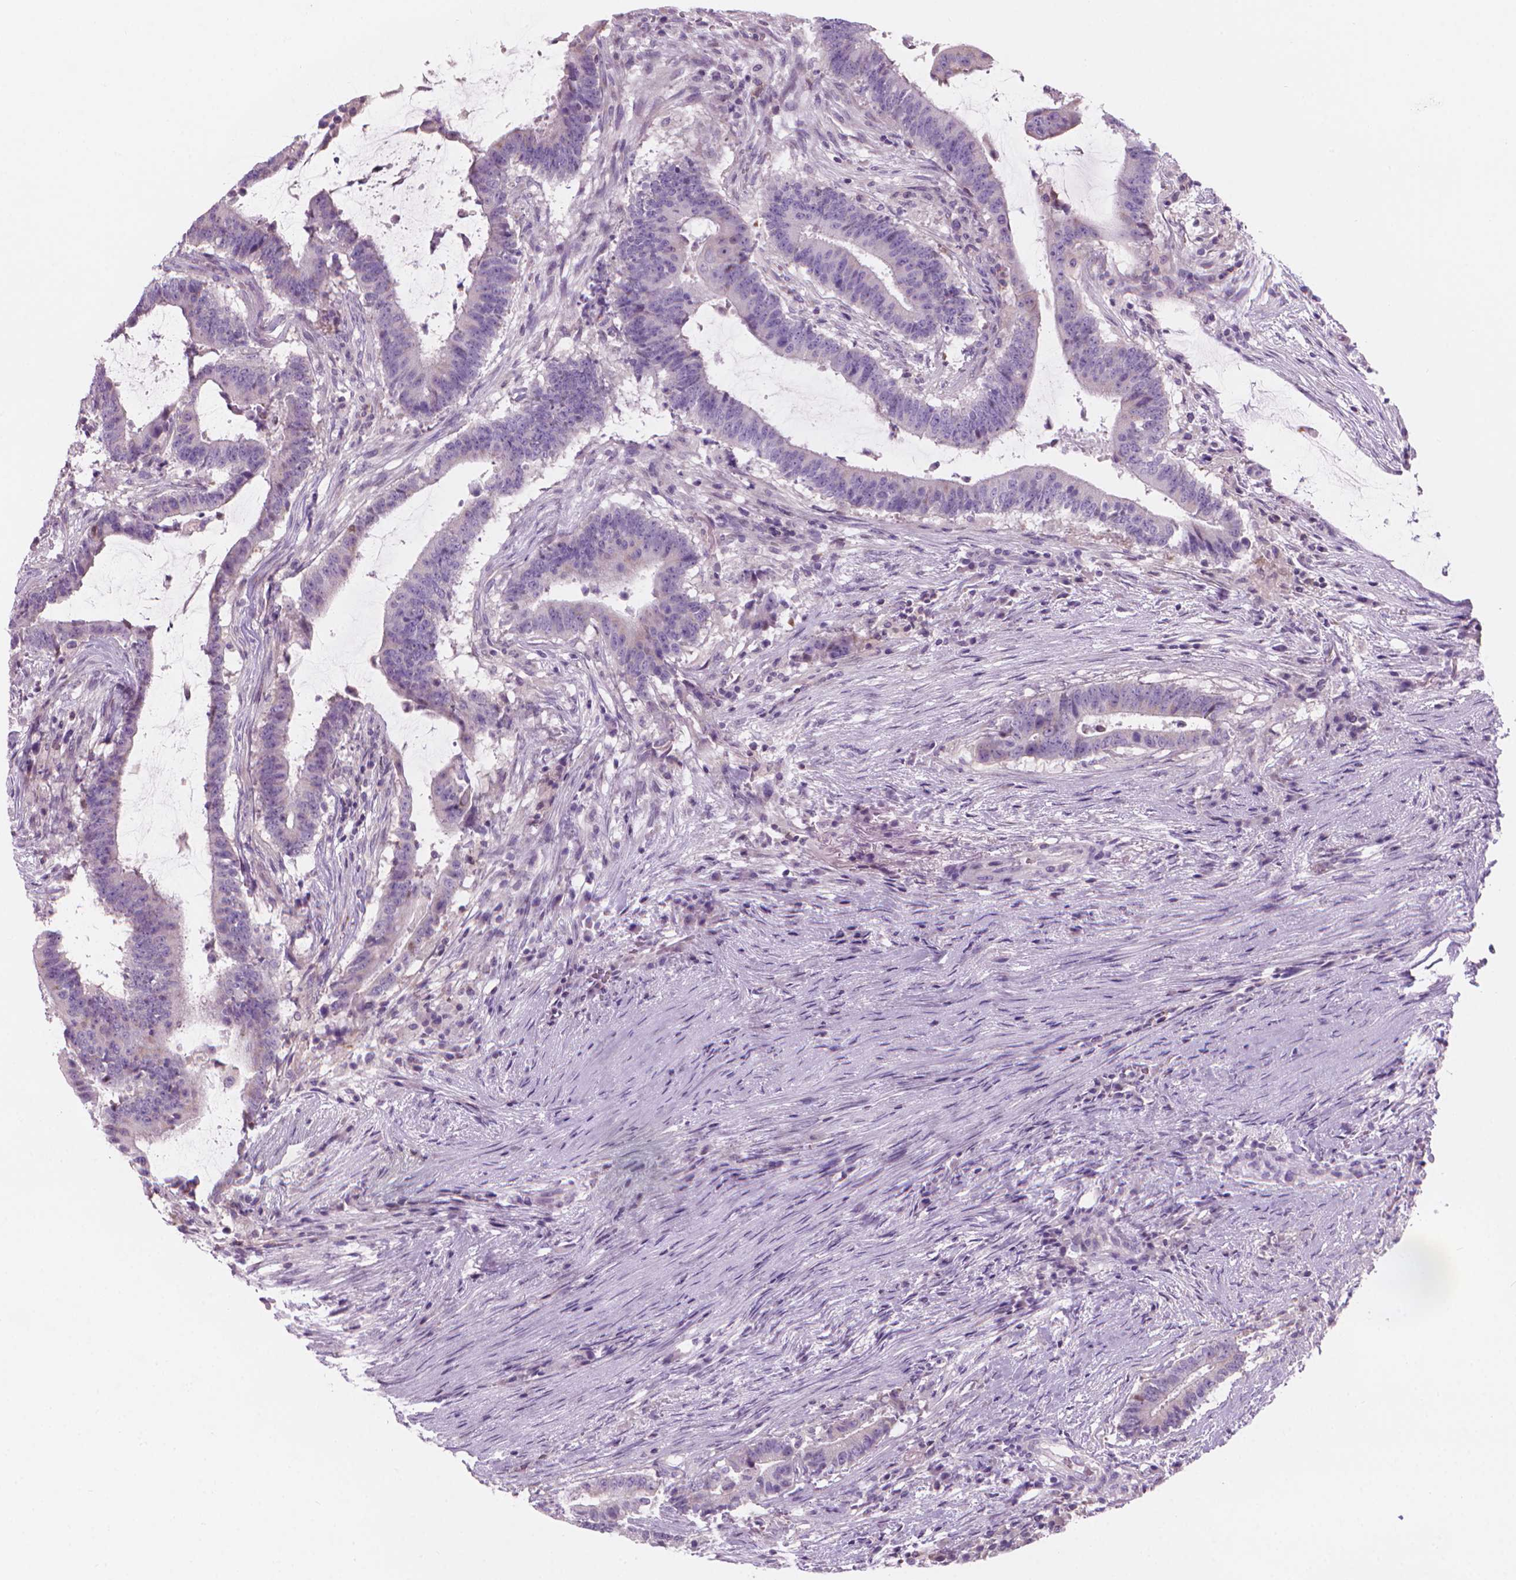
{"staining": {"intensity": "negative", "quantity": "none", "location": "none"}, "tissue": "colorectal cancer", "cell_type": "Tumor cells", "image_type": "cancer", "snomed": [{"axis": "morphology", "description": "Adenocarcinoma, NOS"}, {"axis": "topography", "description": "Colon"}], "caption": "IHC micrograph of neoplastic tissue: colorectal adenocarcinoma stained with DAB (3,3'-diaminobenzidine) shows no significant protein expression in tumor cells.", "gene": "ENSG00000187186", "patient": {"sex": "female", "age": 43}}